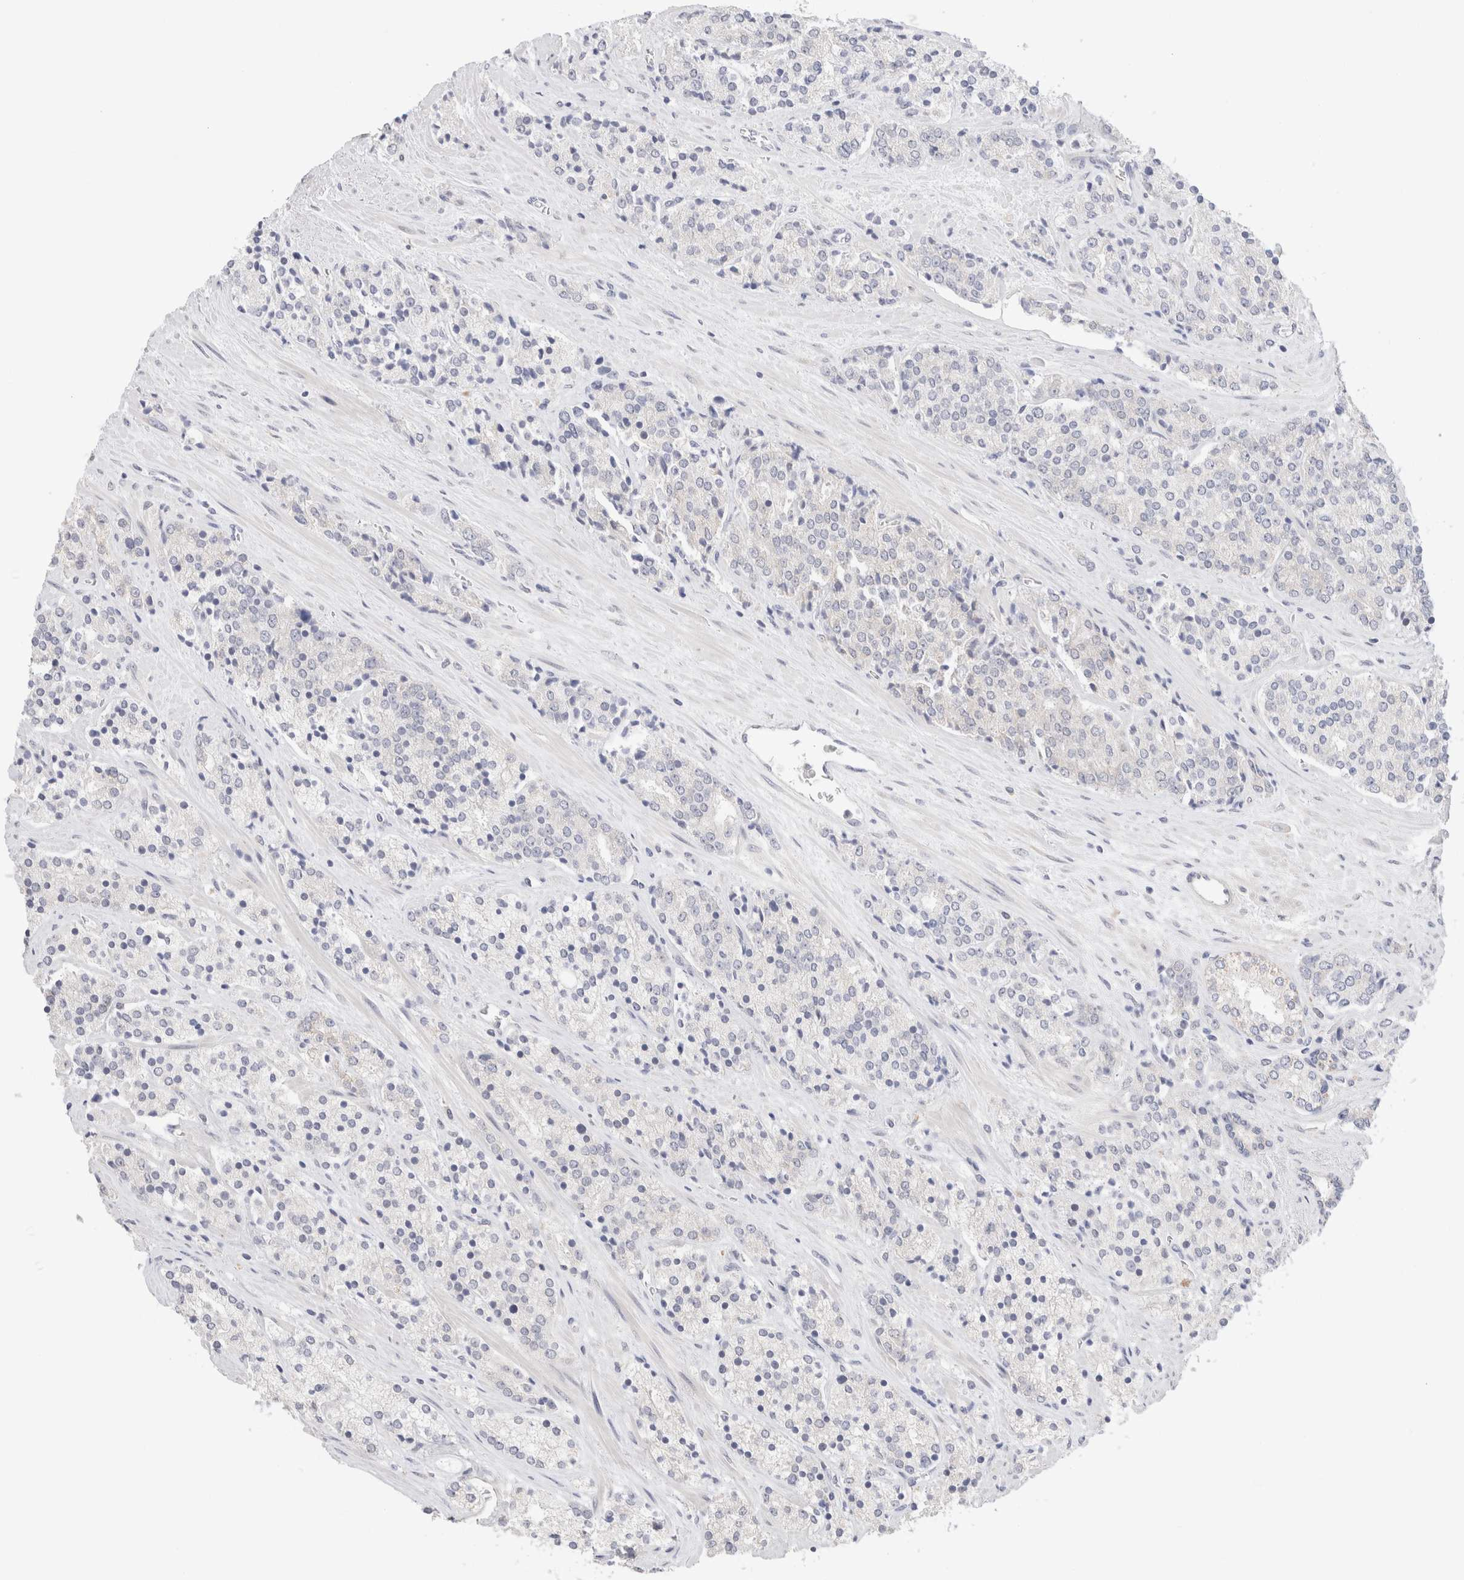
{"staining": {"intensity": "negative", "quantity": "none", "location": "none"}, "tissue": "prostate cancer", "cell_type": "Tumor cells", "image_type": "cancer", "snomed": [{"axis": "morphology", "description": "Adenocarcinoma, High grade"}, {"axis": "topography", "description": "Prostate"}], "caption": "The immunohistochemistry micrograph has no significant positivity in tumor cells of adenocarcinoma (high-grade) (prostate) tissue.", "gene": "SPATA20", "patient": {"sex": "male", "age": 71}}